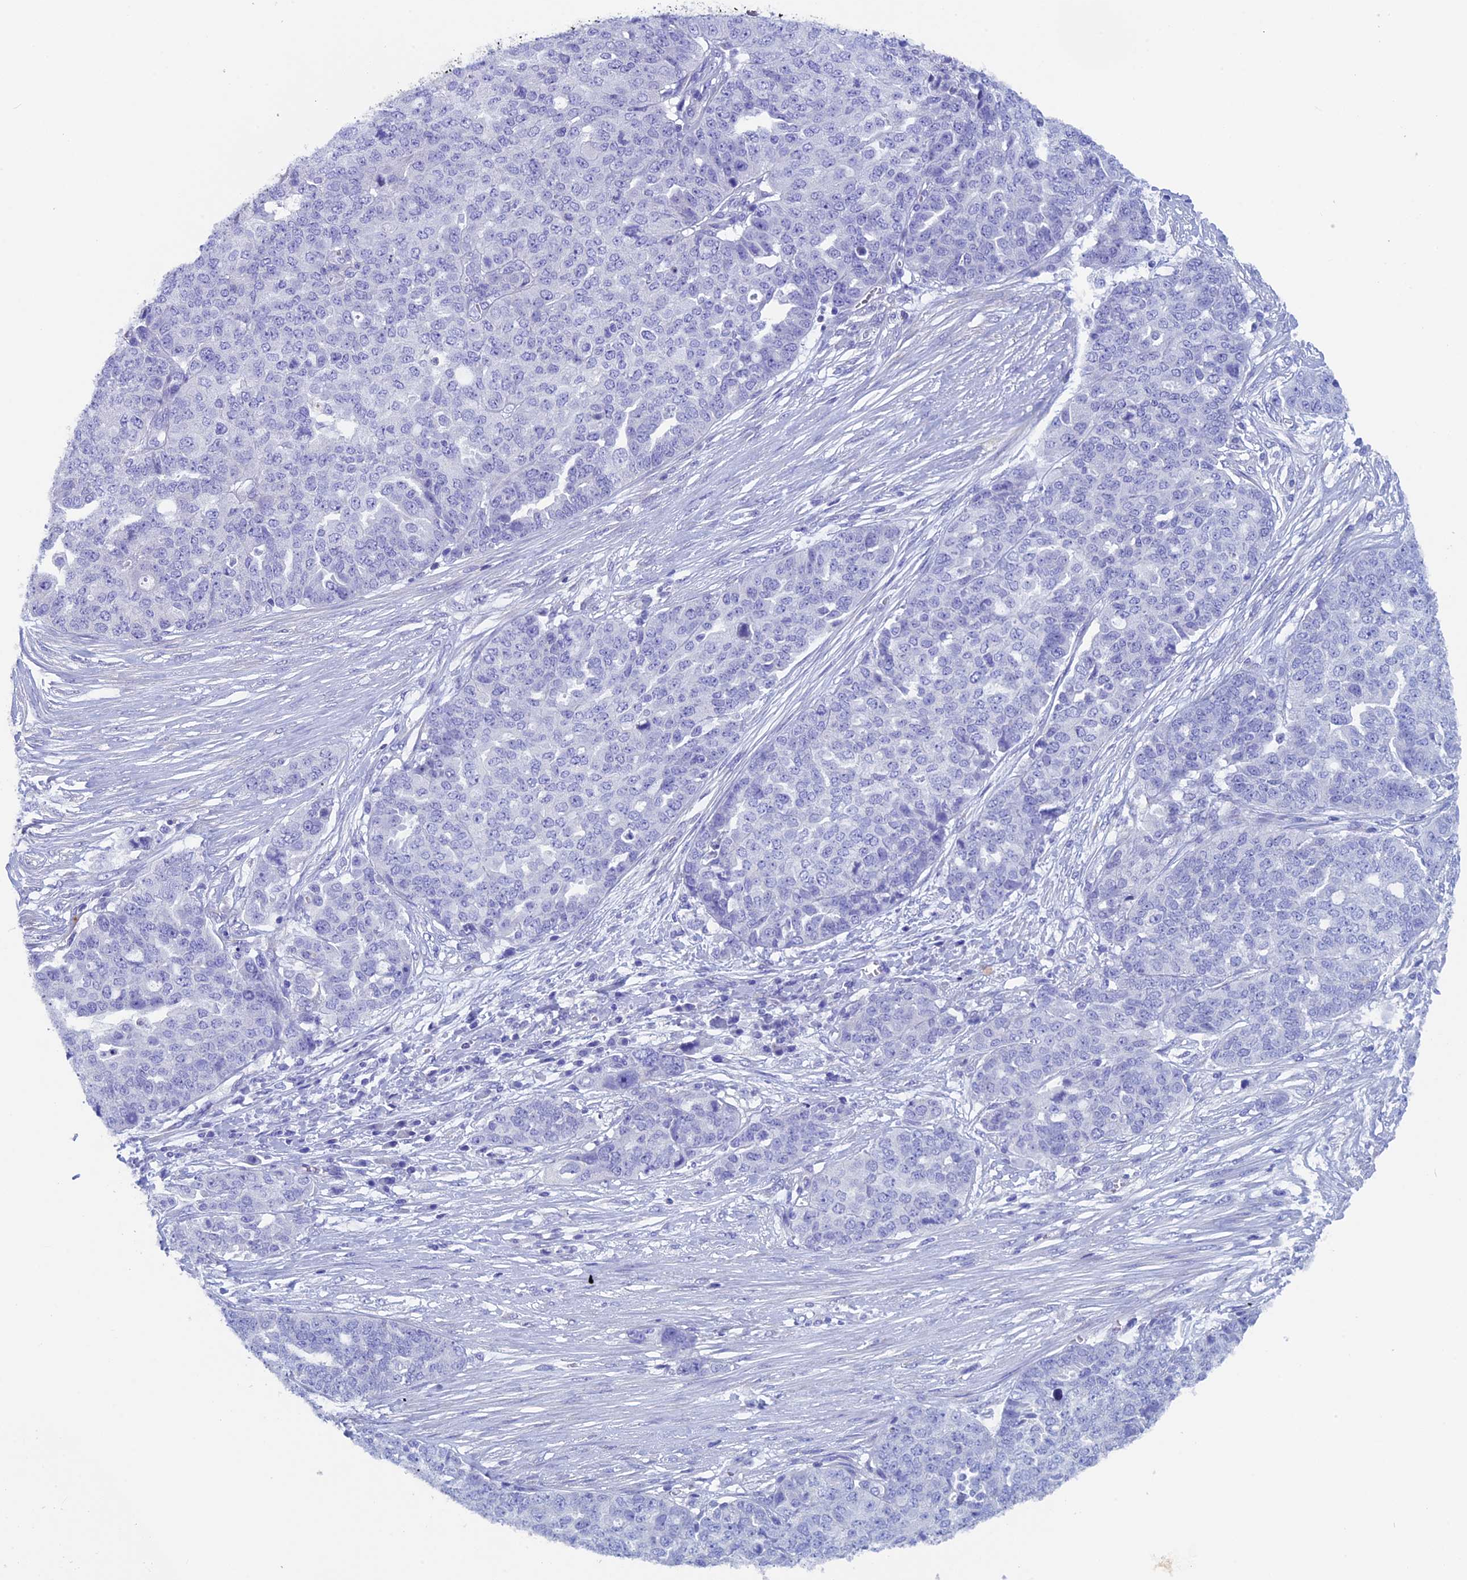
{"staining": {"intensity": "negative", "quantity": "none", "location": "none"}, "tissue": "ovarian cancer", "cell_type": "Tumor cells", "image_type": "cancer", "snomed": [{"axis": "morphology", "description": "Cystadenocarcinoma, serous, NOS"}, {"axis": "topography", "description": "Soft tissue"}, {"axis": "topography", "description": "Ovary"}], "caption": "Tumor cells are negative for protein expression in human ovarian serous cystadenocarcinoma.", "gene": "ADH7", "patient": {"sex": "female", "age": 57}}